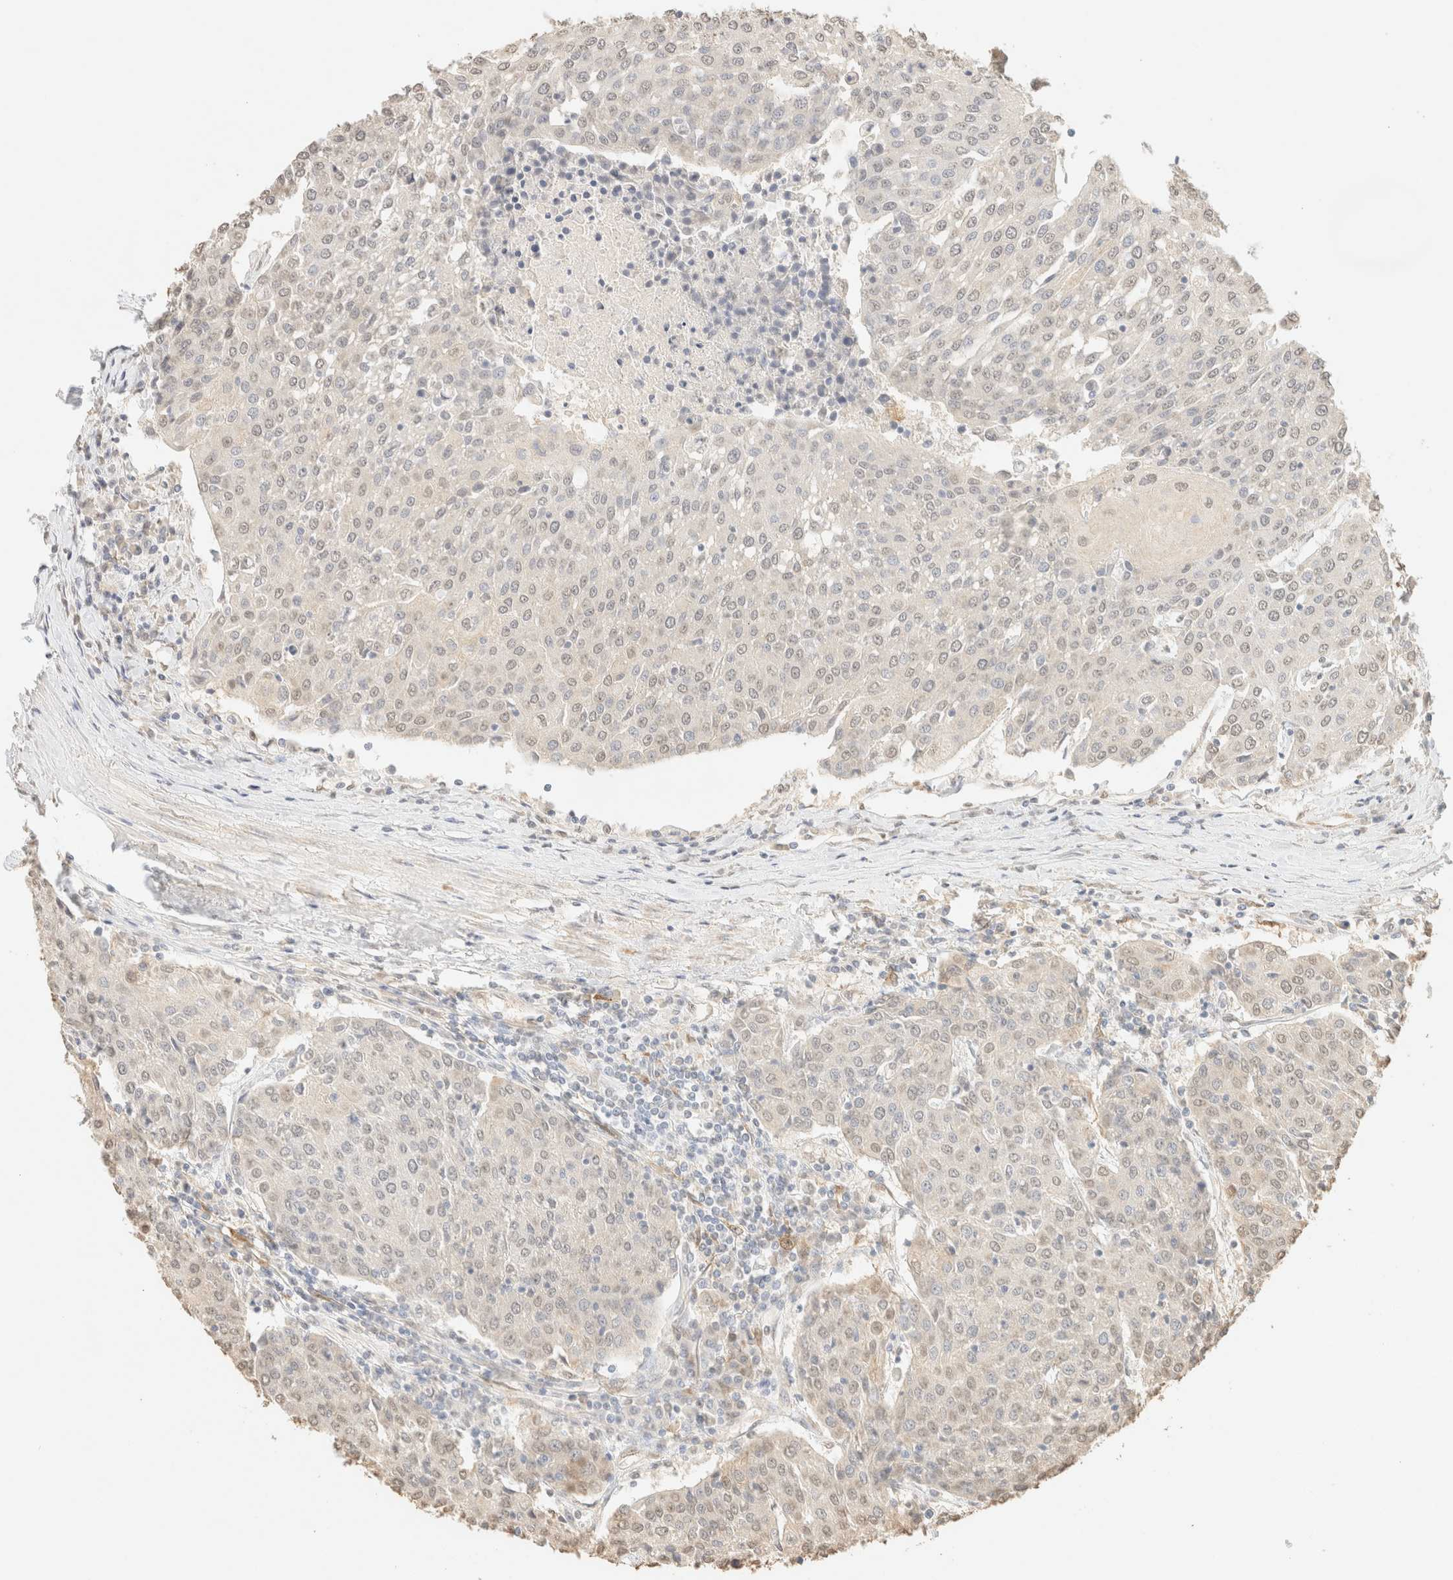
{"staining": {"intensity": "weak", "quantity": "<25%", "location": "nuclear"}, "tissue": "urothelial cancer", "cell_type": "Tumor cells", "image_type": "cancer", "snomed": [{"axis": "morphology", "description": "Urothelial carcinoma, High grade"}, {"axis": "topography", "description": "Urinary bladder"}], "caption": "IHC micrograph of human urothelial cancer stained for a protein (brown), which exhibits no expression in tumor cells. Nuclei are stained in blue.", "gene": "S100A13", "patient": {"sex": "female", "age": 85}}